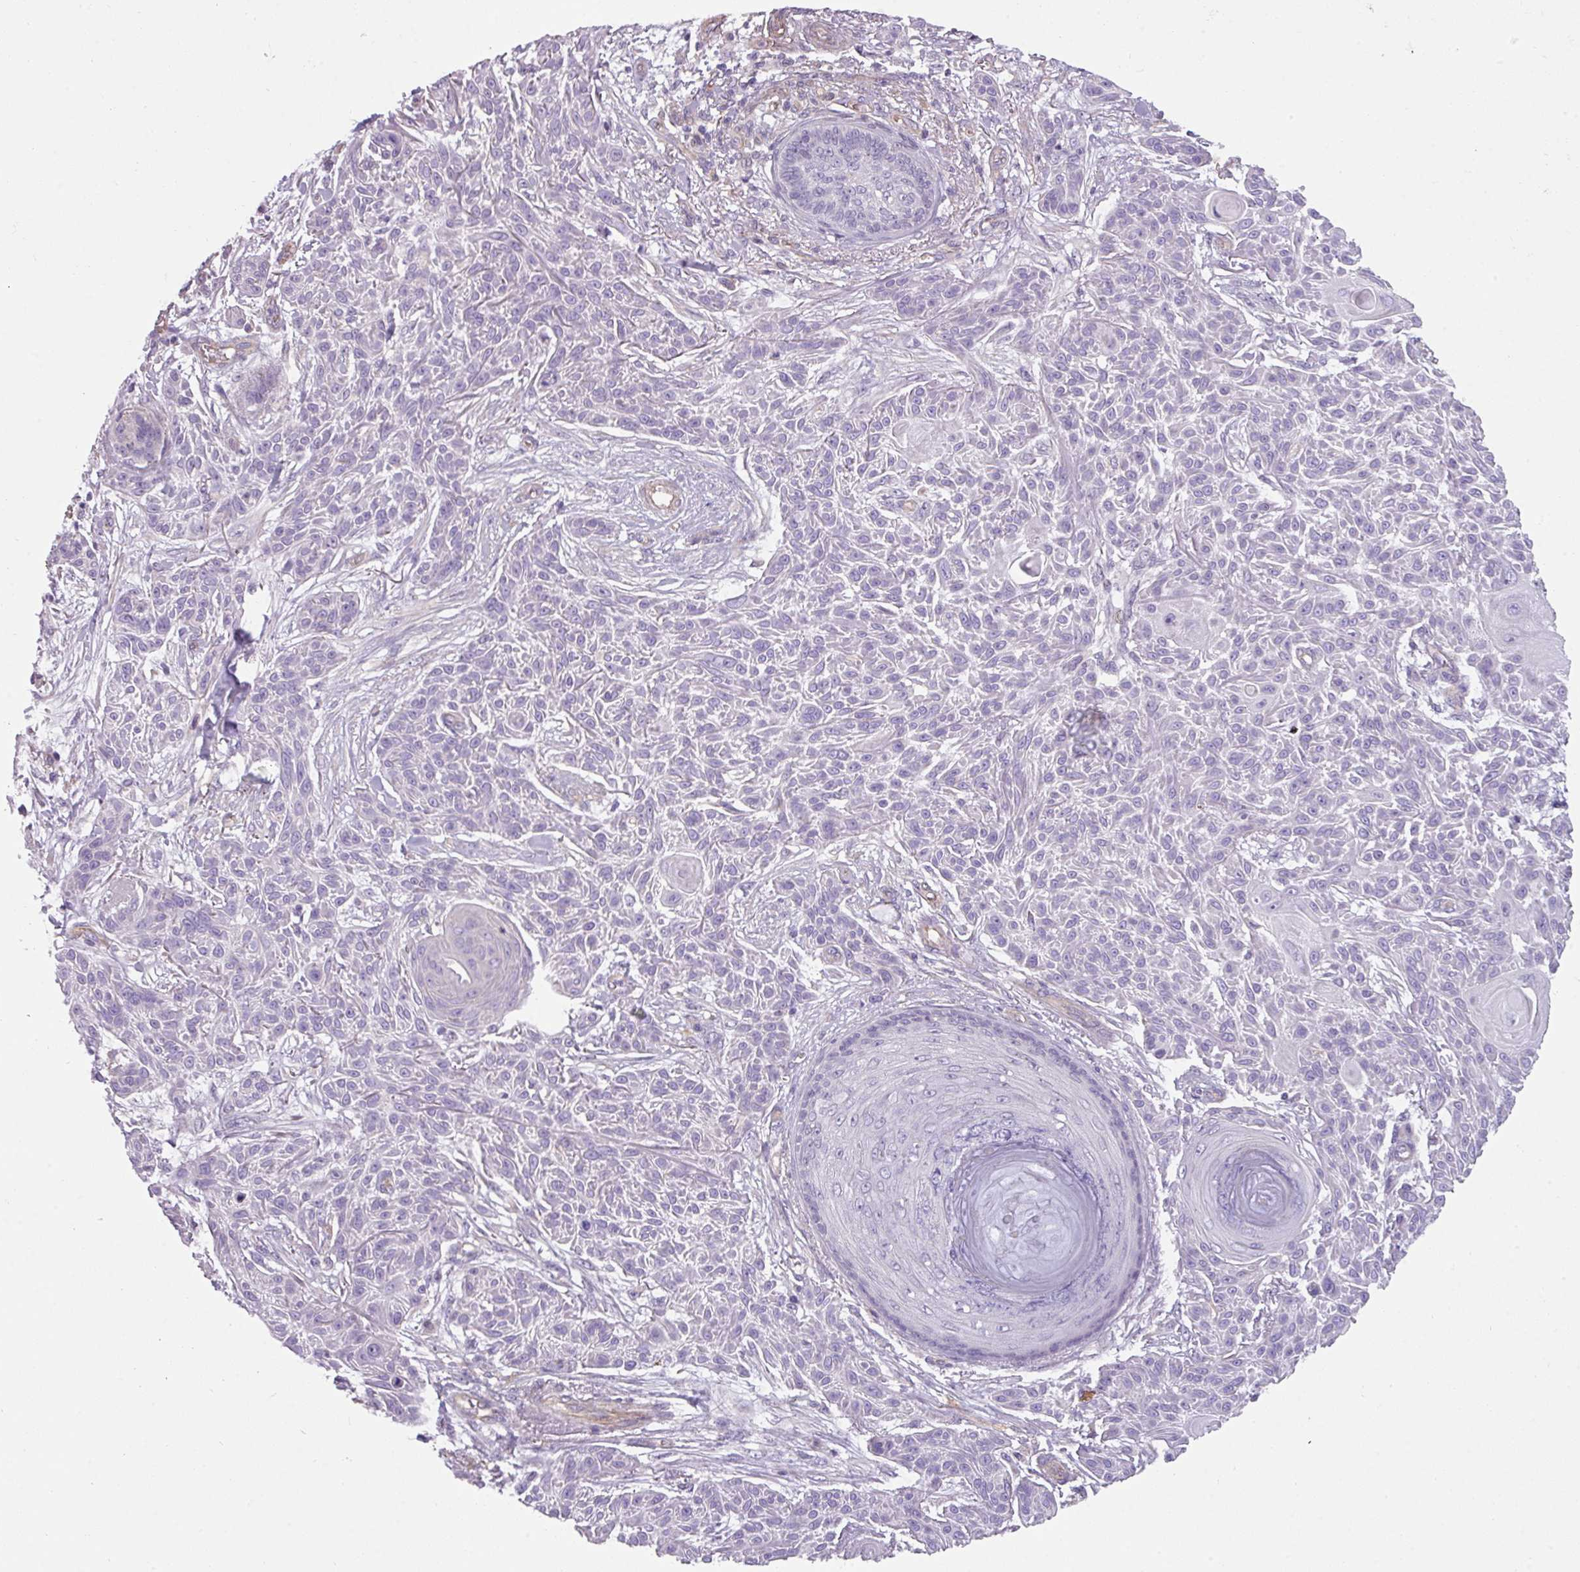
{"staining": {"intensity": "negative", "quantity": "none", "location": "none"}, "tissue": "skin cancer", "cell_type": "Tumor cells", "image_type": "cancer", "snomed": [{"axis": "morphology", "description": "Squamous cell carcinoma, NOS"}, {"axis": "topography", "description": "Skin"}], "caption": "DAB immunohistochemical staining of skin squamous cell carcinoma shows no significant positivity in tumor cells.", "gene": "BUD23", "patient": {"sex": "male", "age": 86}}